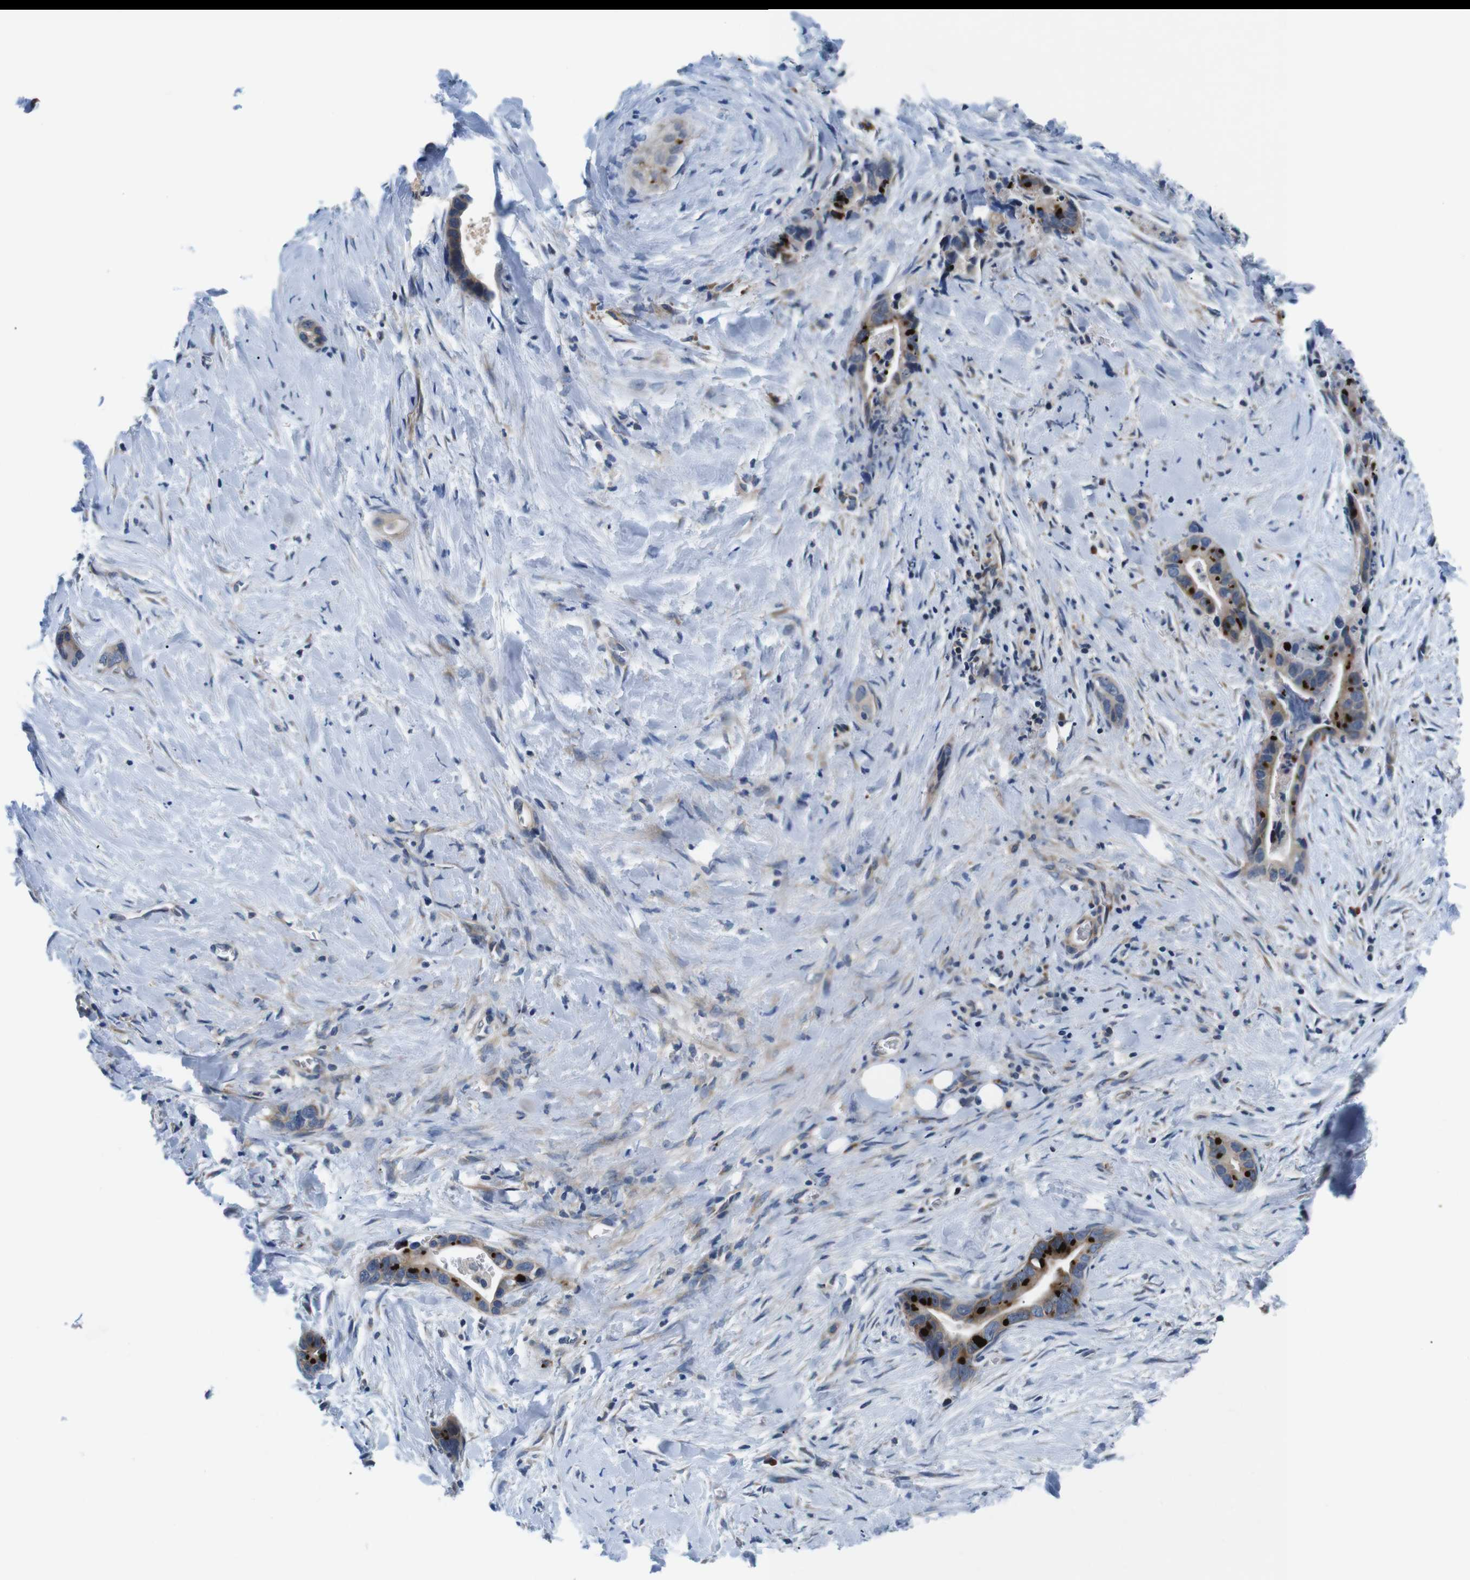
{"staining": {"intensity": "strong", "quantity": ">75%", "location": "cytoplasmic/membranous,nuclear"}, "tissue": "liver cancer", "cell_type": "Tumor cells", "image_type": "cancer", "snomed": [{"axis": "morphology", "description": "Cholangiocarcinoma"}, {"axis": "topography", "description": "Liver"}], "caption": "Liver cancer (cholangiocarcinoma) stained for a protein displays strong cytoplasmic/membranous and nuclear positivity in tumor cells.", "gene": "JAK1", "patient": {"sex": "female", "age": 55}}